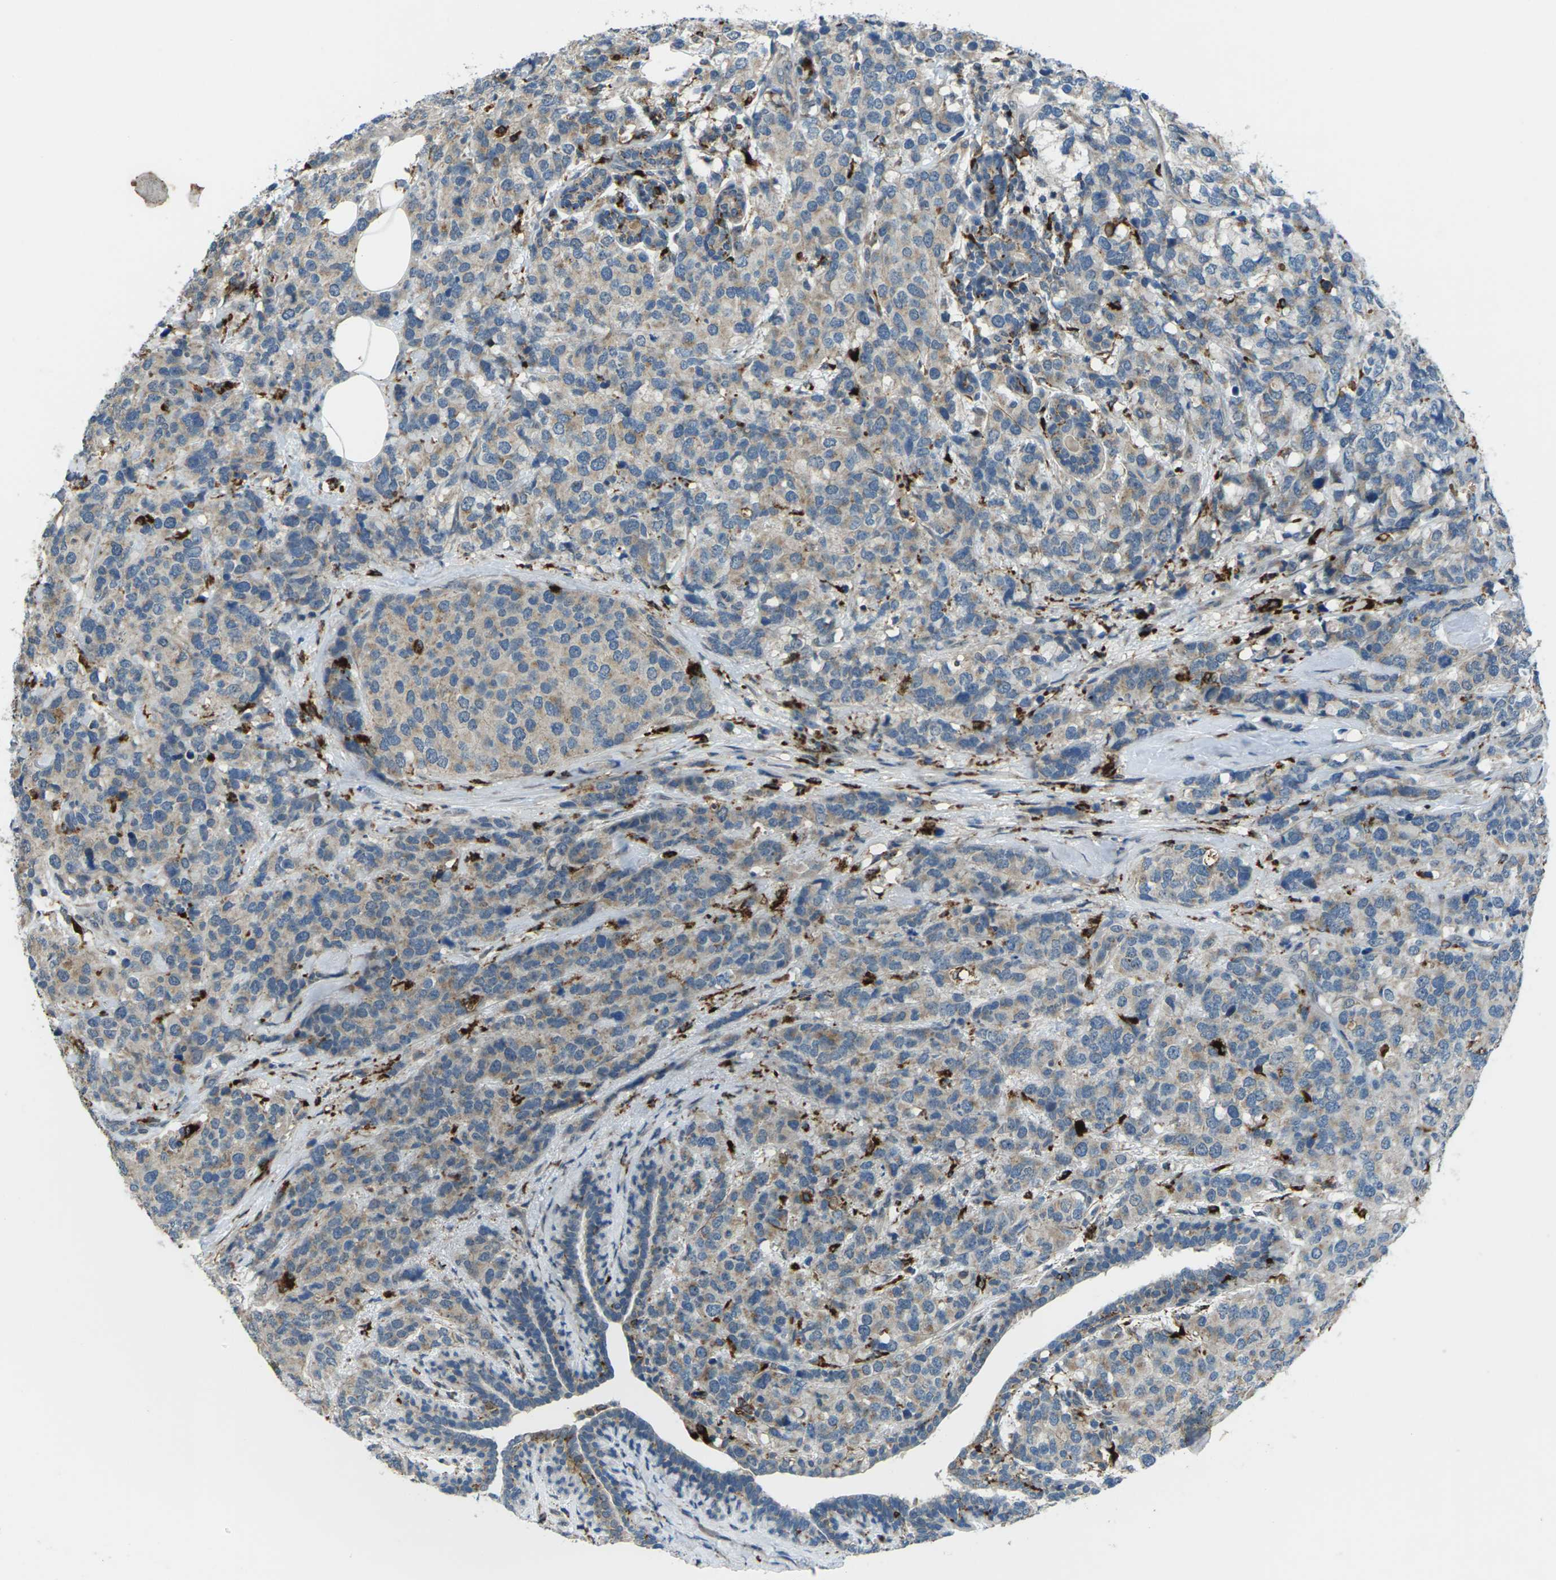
{"staining": {"intensity": "weak", "quantity": "25%-75%", "location": "cytoplasmic/membranous"}, "tissue": "breast cancer", "cell_type": "Tumor cells", "image_type": "cancer", "snomed": [{"axis": "morphology", "description": "Lobular carcinoma"}, {"axis": "topography", "description": "Breast"}], "caption": "Approximately 25%-75% of tumor cells in lobular carcinoma (breast) exhibit weak cytoplasmic/membranous protein expression as visualized by brown immunohistochemical staining.", "gene": "SLC31A2", "patient": {"sex": "female", "age": 59}}